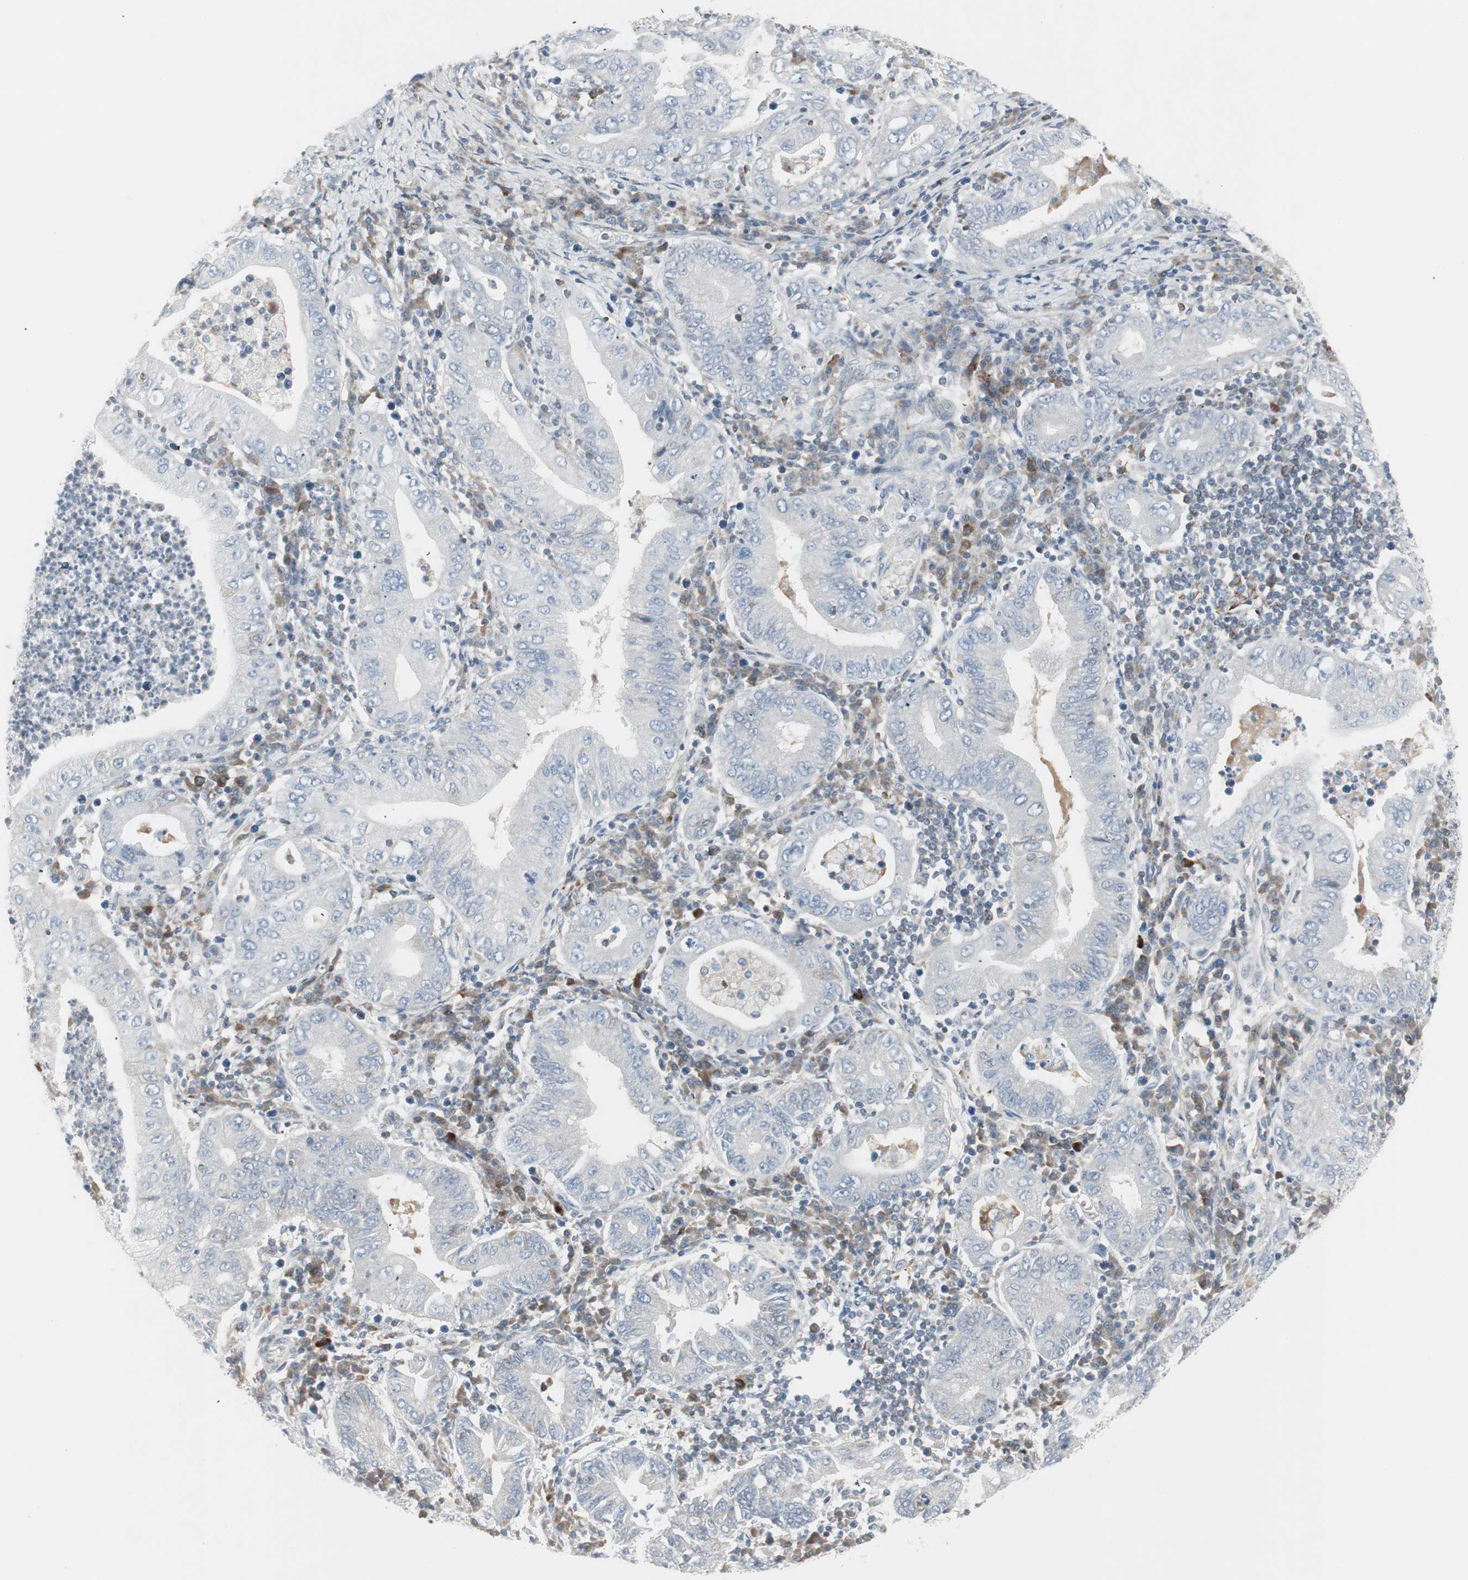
{"staining": {"intensity": "negative", "quantity": "none", "location": "none"}, "tissue": "stomach cancer", "cell_type": "Tumor cells", "image_type": "cancer", "snomed": [{"axis": "morphology", "description": "Normal tissue, NOS"}, {"axis": "morphology", "description": "Adenocarcinoma, NOS"}, {"axis": "topography", "description": "Esophagus"}, {"axis": "topography", "description": "Stomach, upper"}, {"axis": "topography", "description": "Peripheral nerve tissue"}], "caption": "Tumor cells show no significant staining in stomach cancer.", "gene": "MAP4K4", "patient": {"sex": "male", "age": 62}}